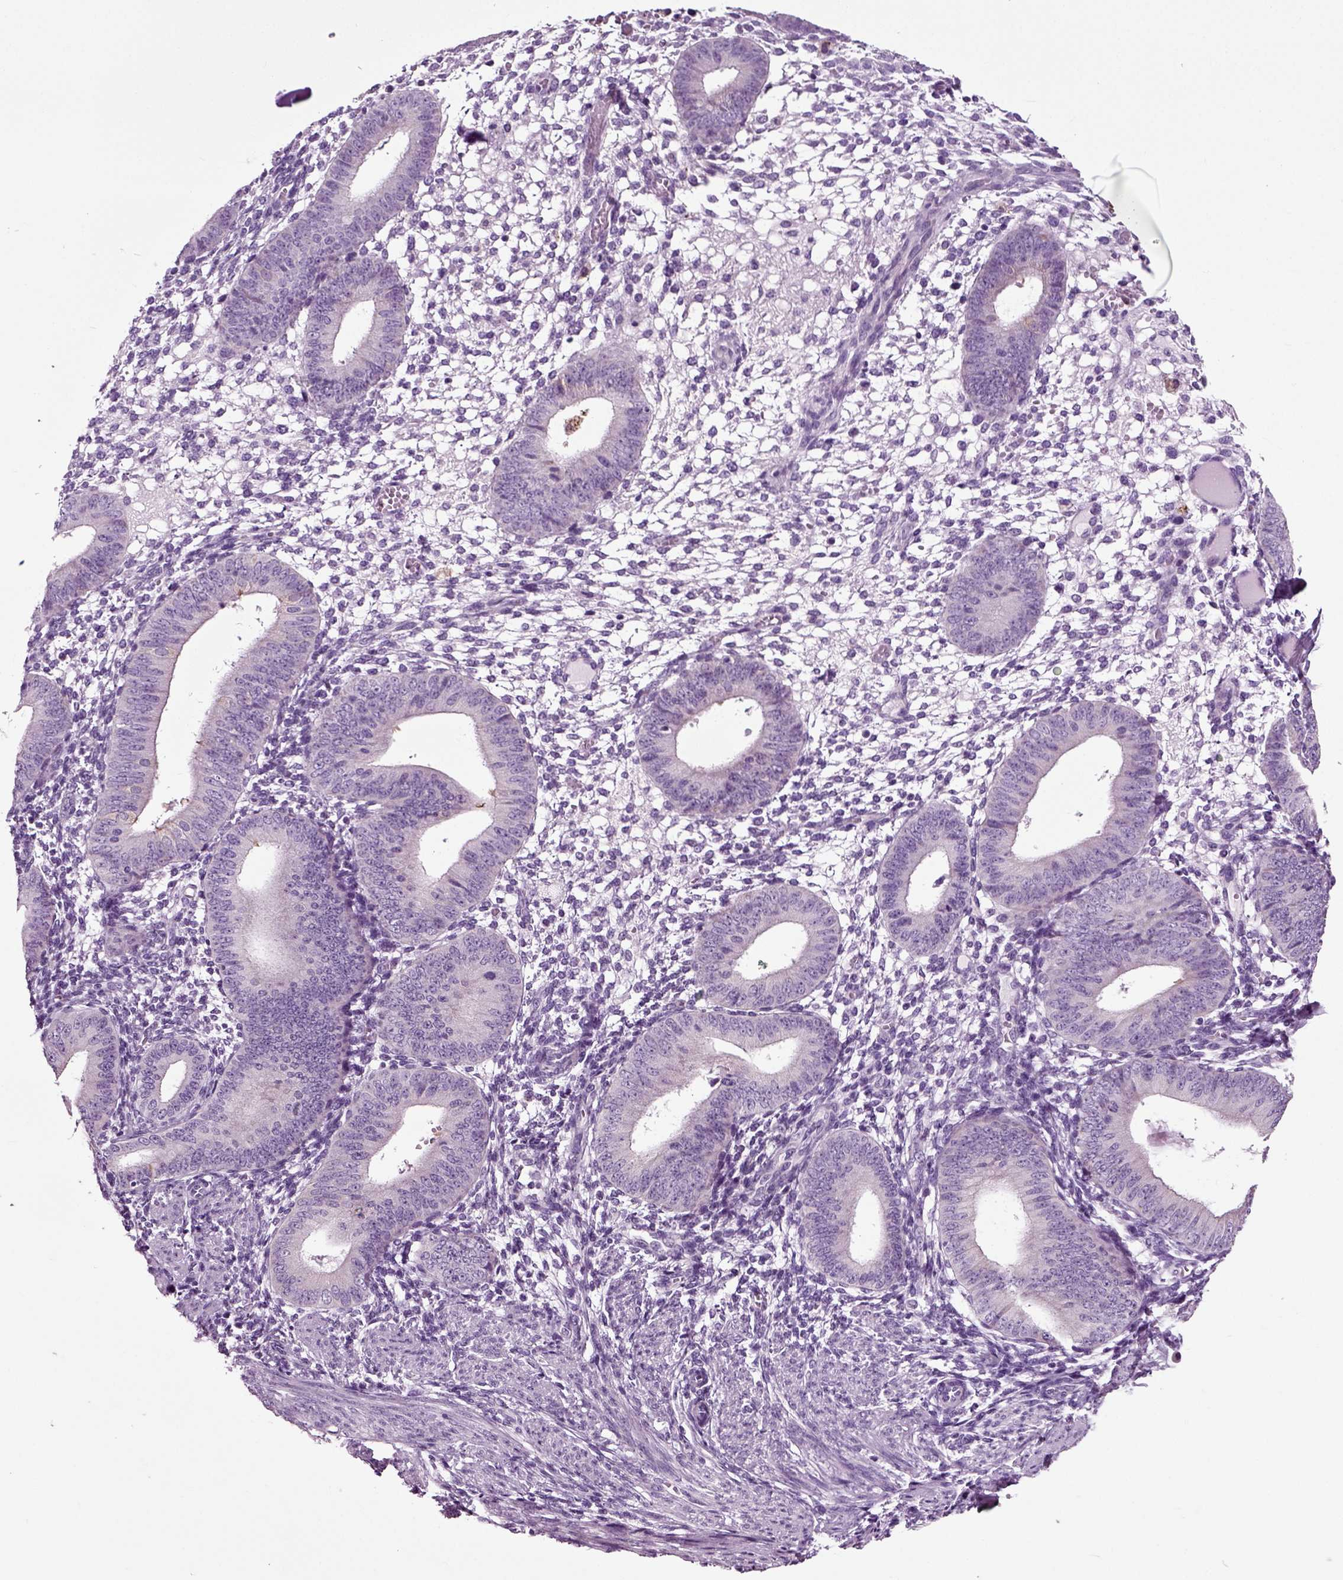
{"staining": {"intensity": "negative", "quantity": "none", "location": "none"}, "tissue": "endometrium", "cell_type": "Cells in endometrial stroma", "image_type": "normal", "snomed": [{"axis": "morphology", "description": "Normal tissue, NOS"}, {"axis": "topography", "description": "Endometrium"}], "caption": "Protein analysis of unremarkable endometrium exhibits no significant expression in cells in endometrial stroma.", "gene": "DNAH10", "patient": {"sex": "female", "age": 39}}